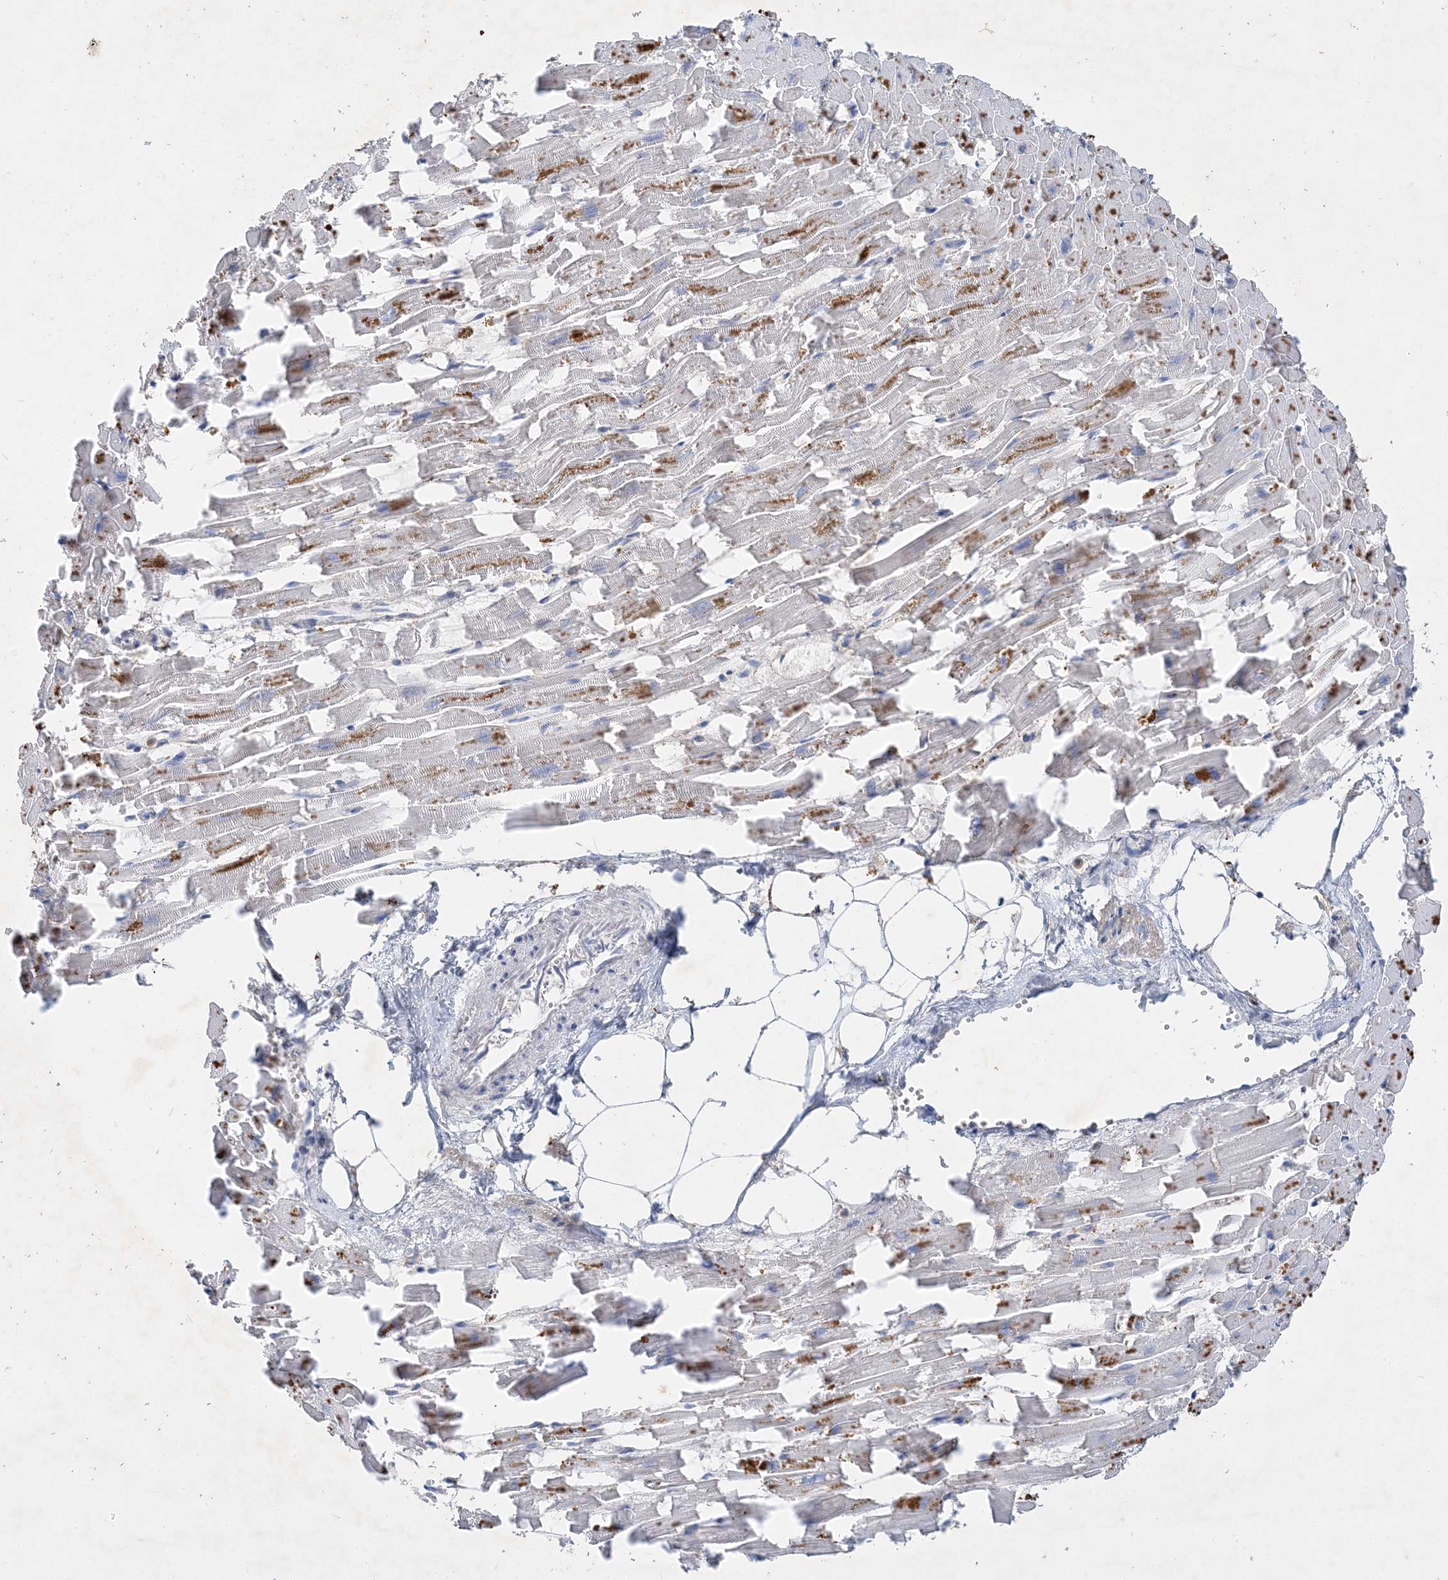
{"staining": {"intensity": "moderate", "quantity": "25%-75%", "location": "cytoplasmic/membranous"}, "tissue": "heart muscle", "cell_type": "Cardiomyocytes", "image_type": "normal", "snomed": [{"axis": "morphology", "description": "Normal tissue, NOS"}, {"axis": "topography", "description": "Heart"}], "caption": "A micrograph of heart muscle stained for a protein displays moderate cytoplasmic/membranous brown staining in cardiomyocytes. (Stains: DAB (3,3'-diaminobenzidine) in brown, nuclei in blue, Microscopy: brightfield microscopy at high magnification).", "gene": "GRINA", "patient": {"sex": "female", "age": 64}}